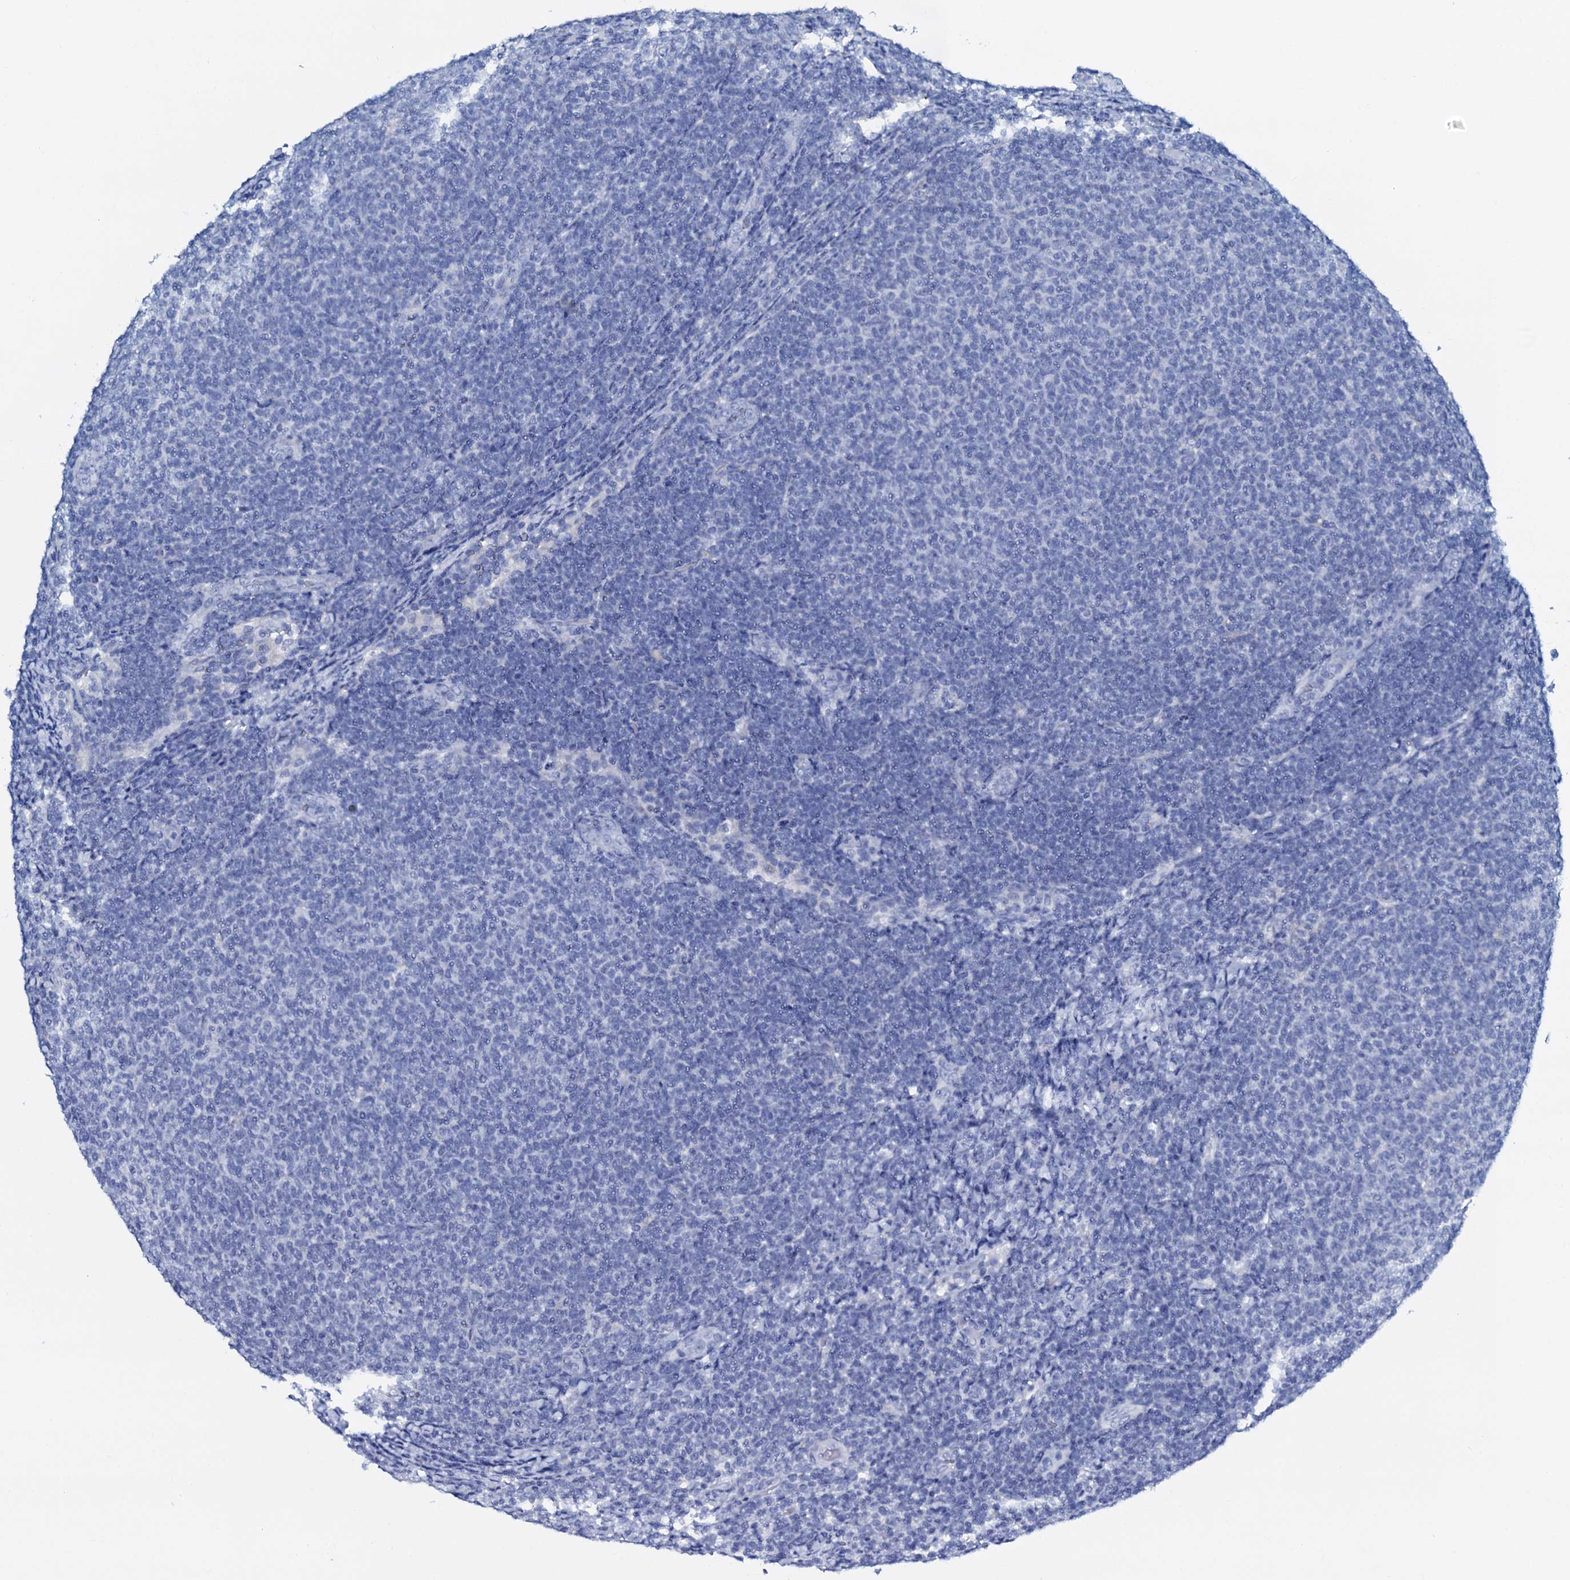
{"staining": {"intensity": "negative", "quantity": "none", "location": "none"}, "tissue": "lymphoma", "cell_type": "Tumor cells", "image_type": "cancer", "snomed": [{"axis": "morphology", "description": "Malignant lymphoma, non-Hodgkin's type, Low grade"}, {"axis": "topography", "description": "Lymph node"}], "caption": "Immunohistochemical staining of human lymphoma demonstrates no significant staining in tumor cells. (Immunohistochemistry, brightfield microscopy, high magnification).", "gene": "AMER2", "patient": {"sex": "male", "age": 66}}